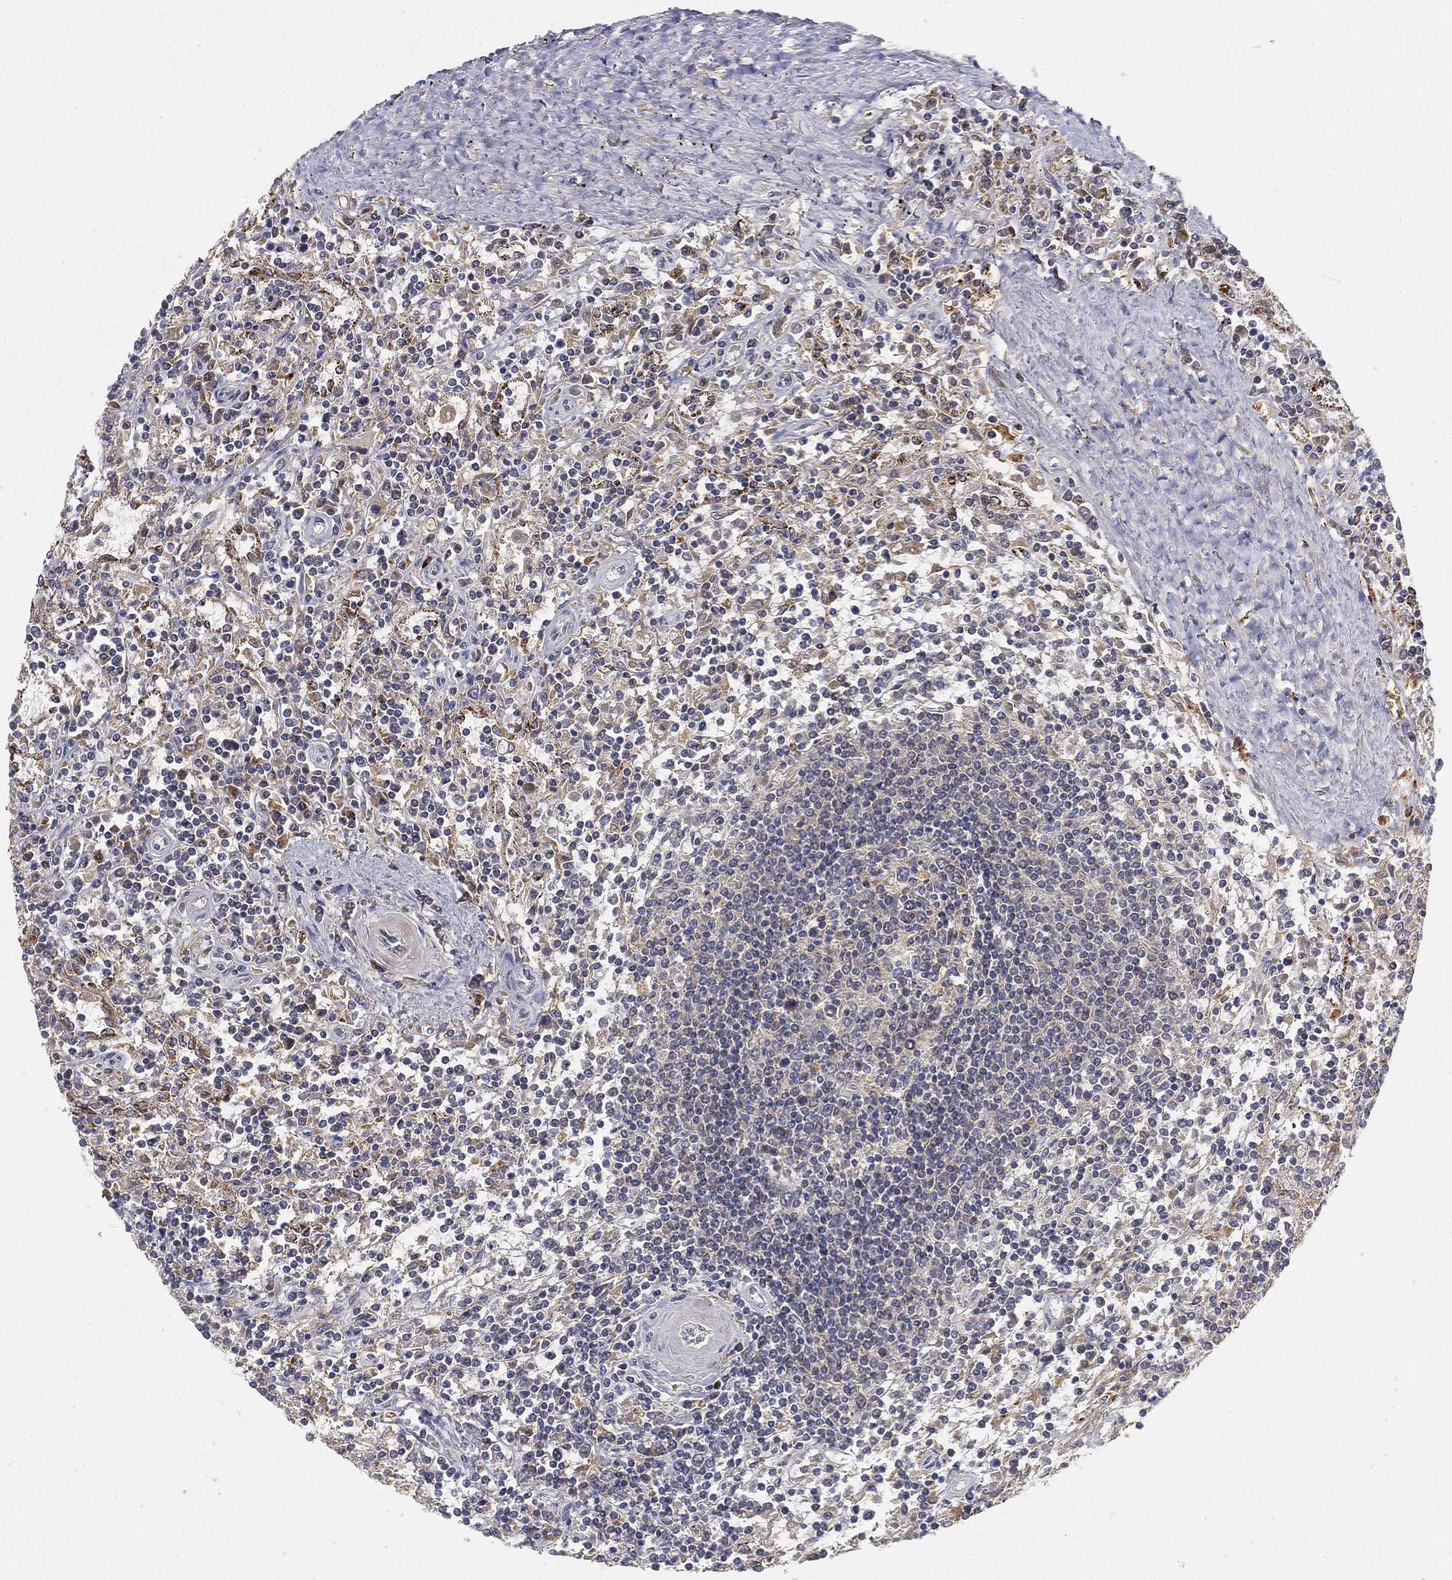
{"staining": {"intensity": "negative", "quantity": "none", "location": "none"}, "tissue": "lymphoma", "cell_type": "Tumor cells", "image_type": "cancer", "snomed": [{"axis": "morphology", "description": "Malignant lymphoma, non-Hodgkin's type, Low grade"}, {"axis": "topography", "description": "Spleen"}], "caption": "Immunohistochemical staining of human malignant lymphoma, non-Hodgkin's type (low-grade) shows no significant positivity in tumor cells.", "gene": "CTSL", "patient": {"sex": "male", "age": 62}}